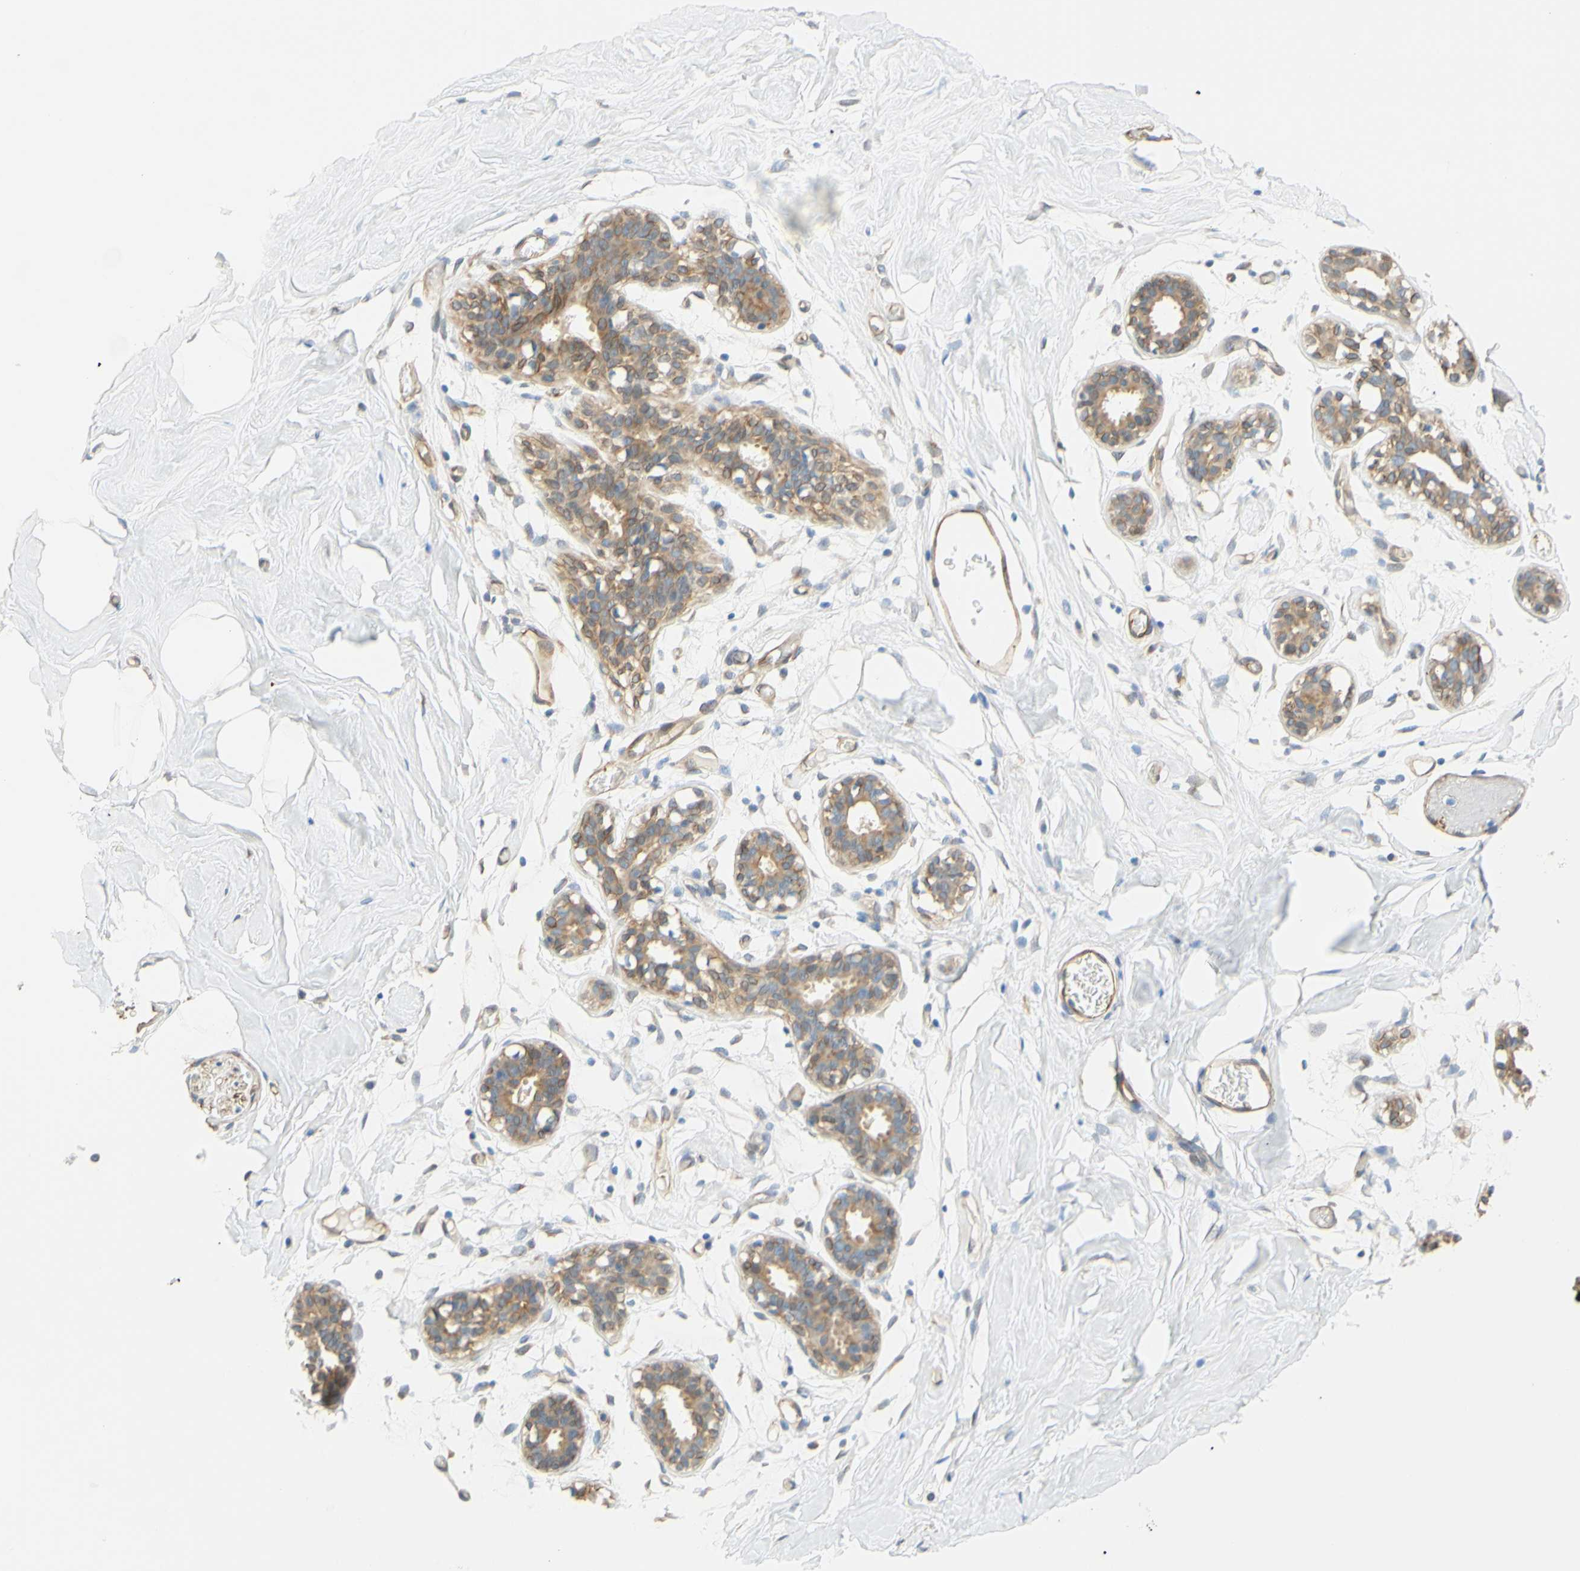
{"staining": {"intensity": "negative", "quantity": "none", "location": "none"}, "tissue": "adipose tissue", "cell_type": "Adipocytes", "image_type": "normal", "snomed": [{"axis": "morphology", "description": "Normal tissue, NOS"}, {"axis": "topography", "description": "Breast"}, {"axis": "topography", "description": "Adipose tissue"}], "caption": "This is a histopathology image of immunohistochemistry (IHC) staining of benign adipose tissue, which shows no positivity in adipocytes. (Immunohistochemistry, brightfield microscopy, high magnification).", "gene": "ENDOD1", "patient": {"sex": "female", "age": 25}}